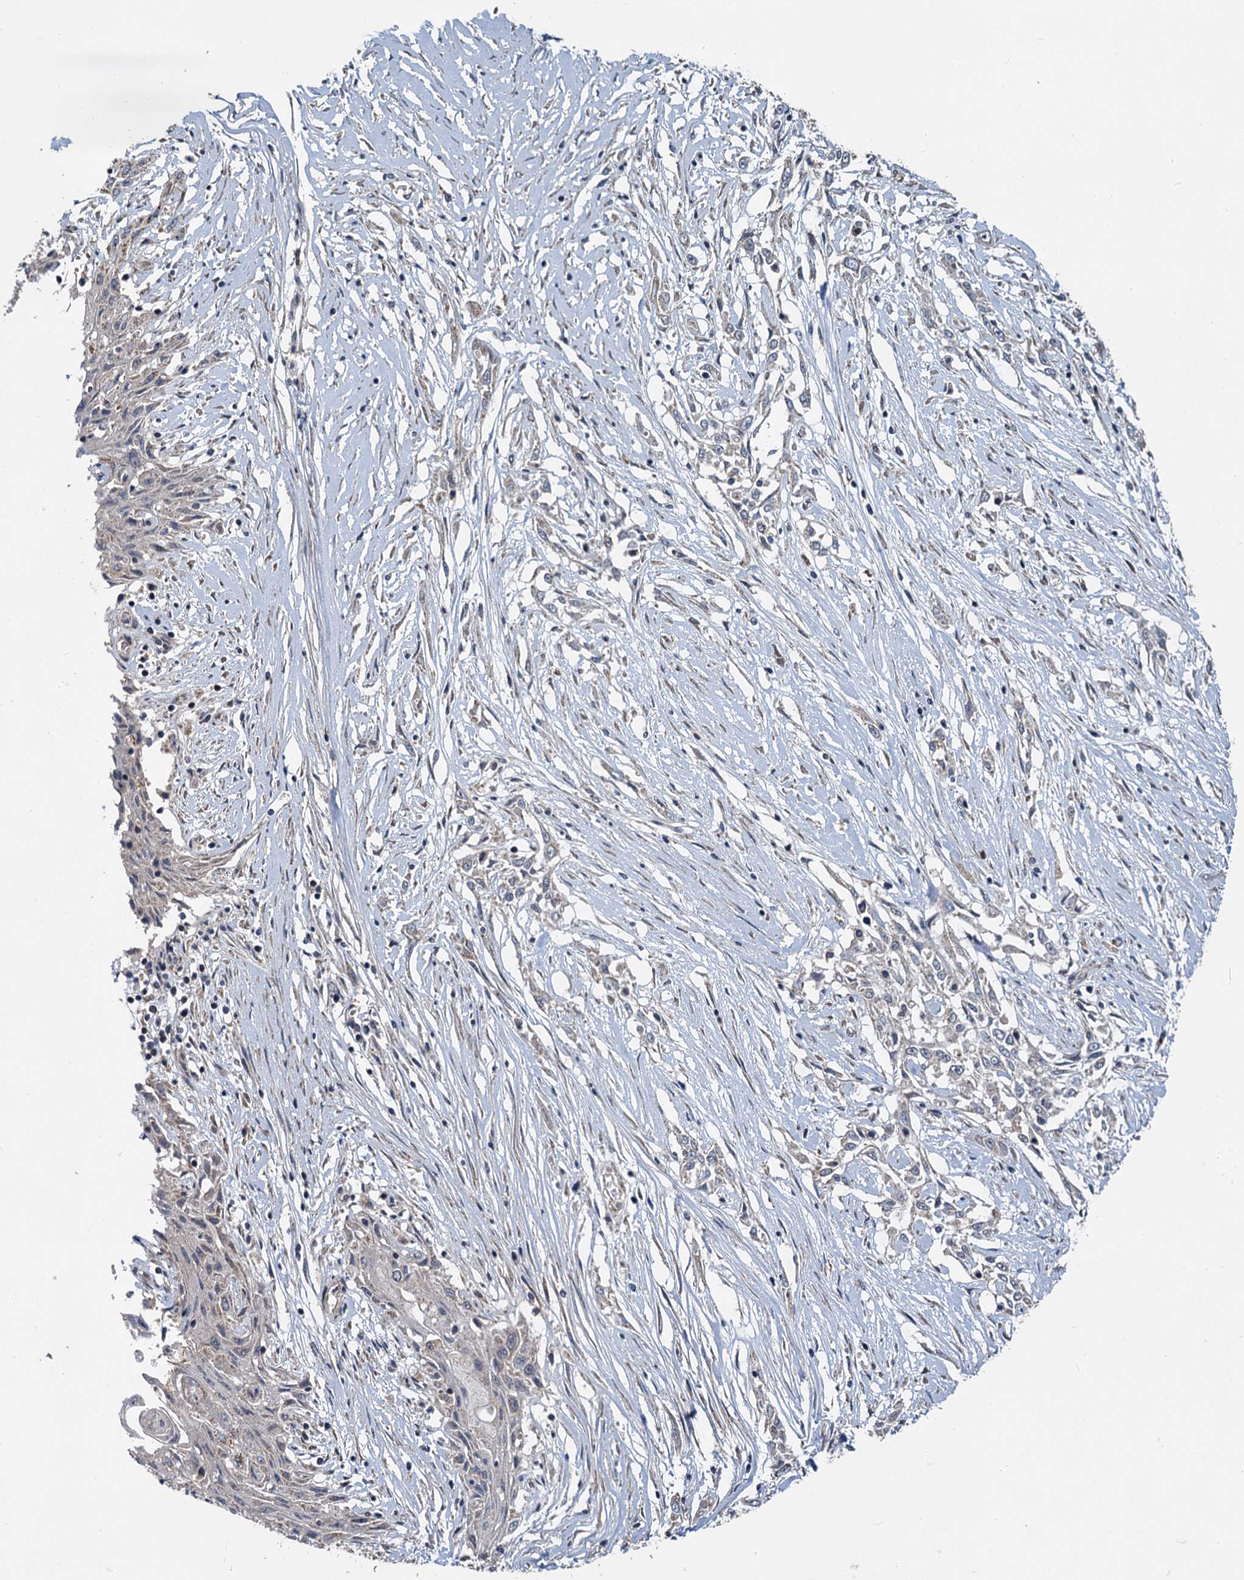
{"staining": {"intensity": "negative", "quantity": "none", "location": "none"}, "tissue": "skin cancer", "cell_type": "Tumor cells", "image_type": "cancer", "snomed": [{"axis": "morphology", "description": "Squamous cell carcinoma, NOS"}, {"axis": "morphology", "description": "Squamous cell carcinoma, metastatic, NOS"}, {"axis": "topography", "description": "Skin"}, {"axis": "topography", "description": "Lymph node"}], "caption": "DAB immunohistochemical staining of human metastatic squamous cell carcinoma (skin) reveals no significant expression in tumor cells.", "gene": "SPRYD3", "patient": {"sex": "male", "age": 75}}